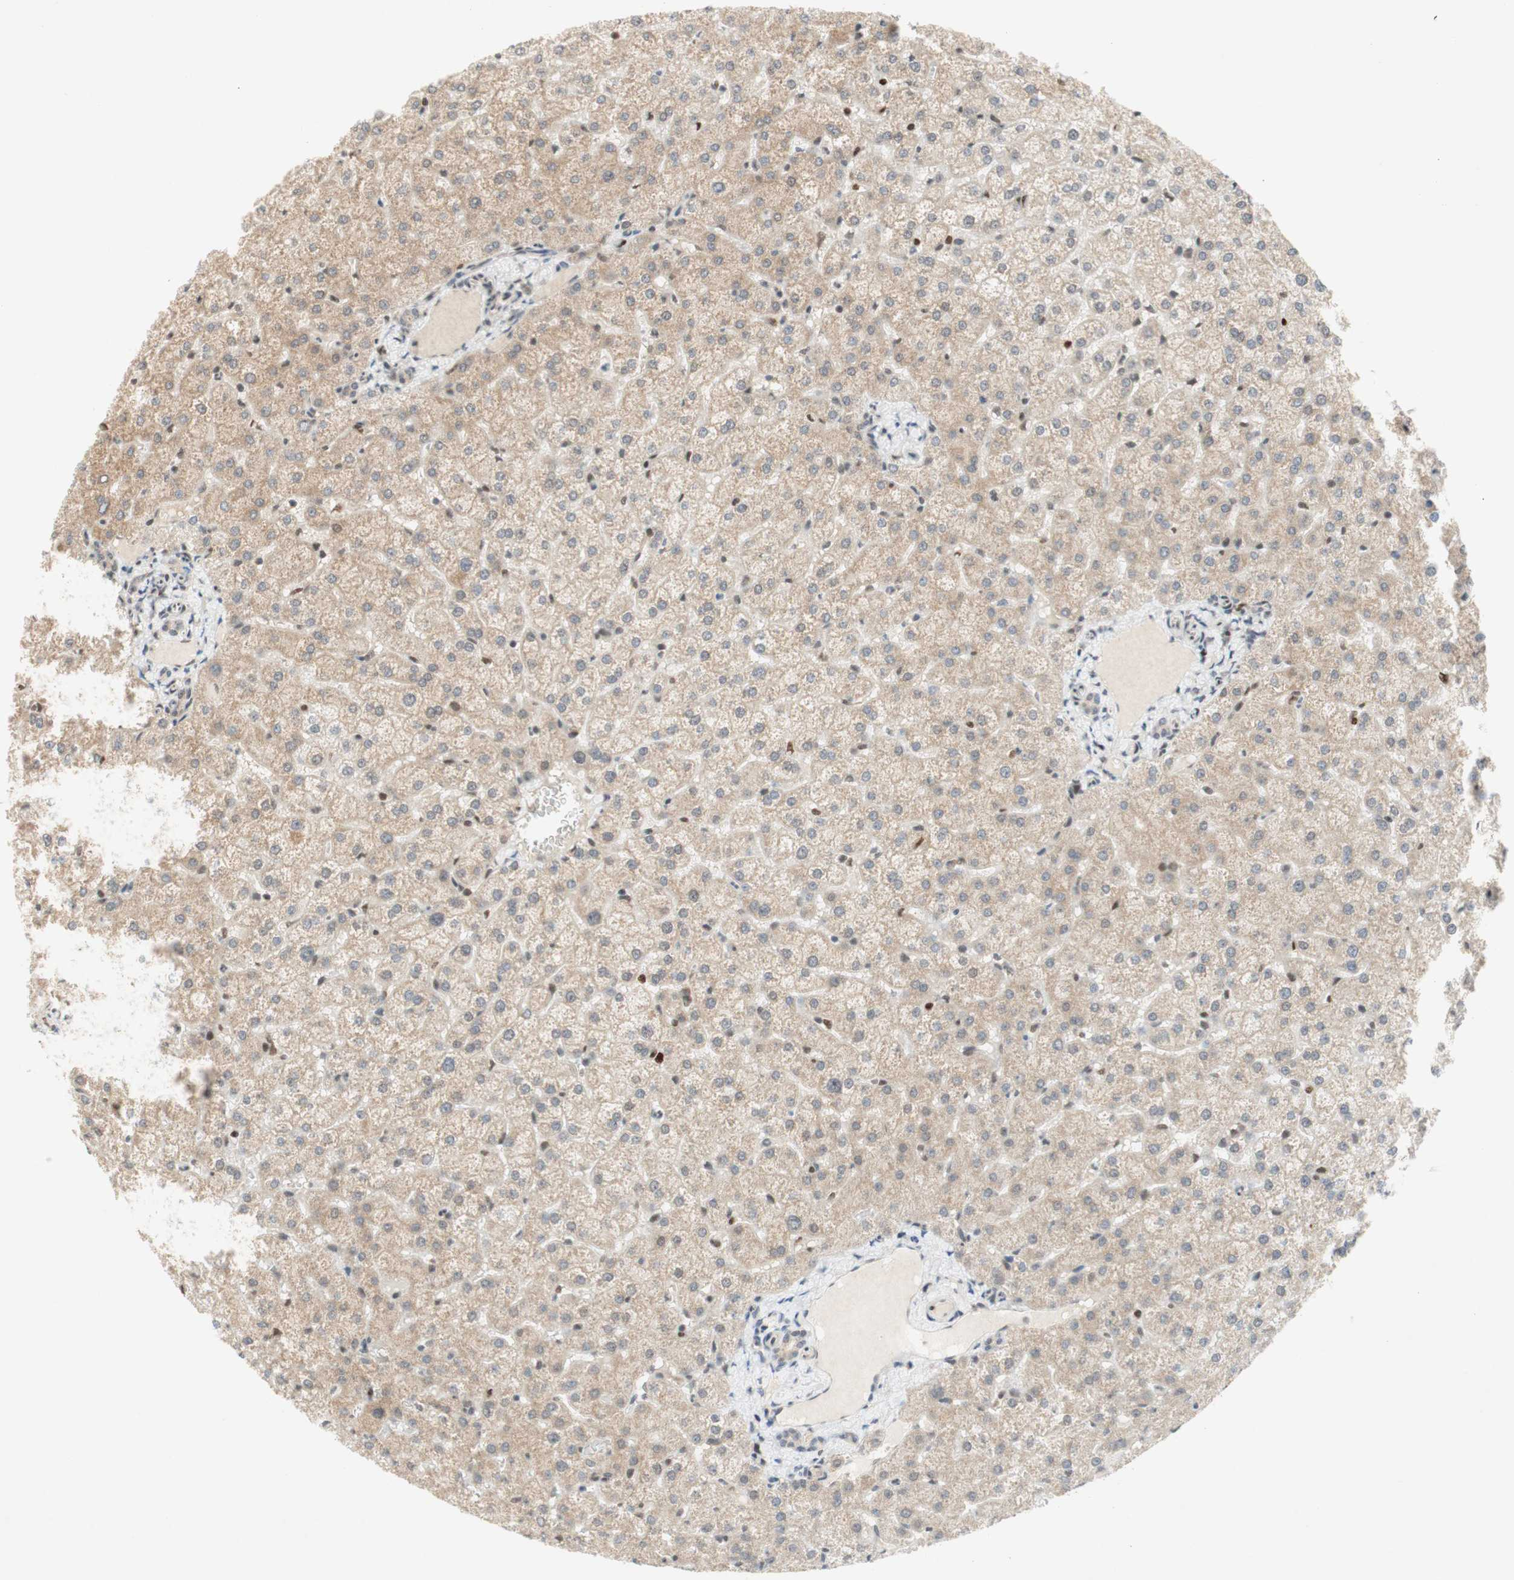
{"staining": {"intensity": "weak", "quantity": "25%-75%", "location": "cytoplasmic/membranous"}, "tissue": "liver", "cell_type": "Cholangiocytes", "image_type": "normal", "snomed": [{"axis": "morphology", "description": "Normal tissue, NOS"}, {"axis": "topography", "description": "Liver"}], "caption": "Weak cytoplasmic/membranous protein positivity is present in approximately 25%-75% of cholangiocytes in liver.", "gene": "DNMT3A", "patient": {"sex": "female", "age": 32}}